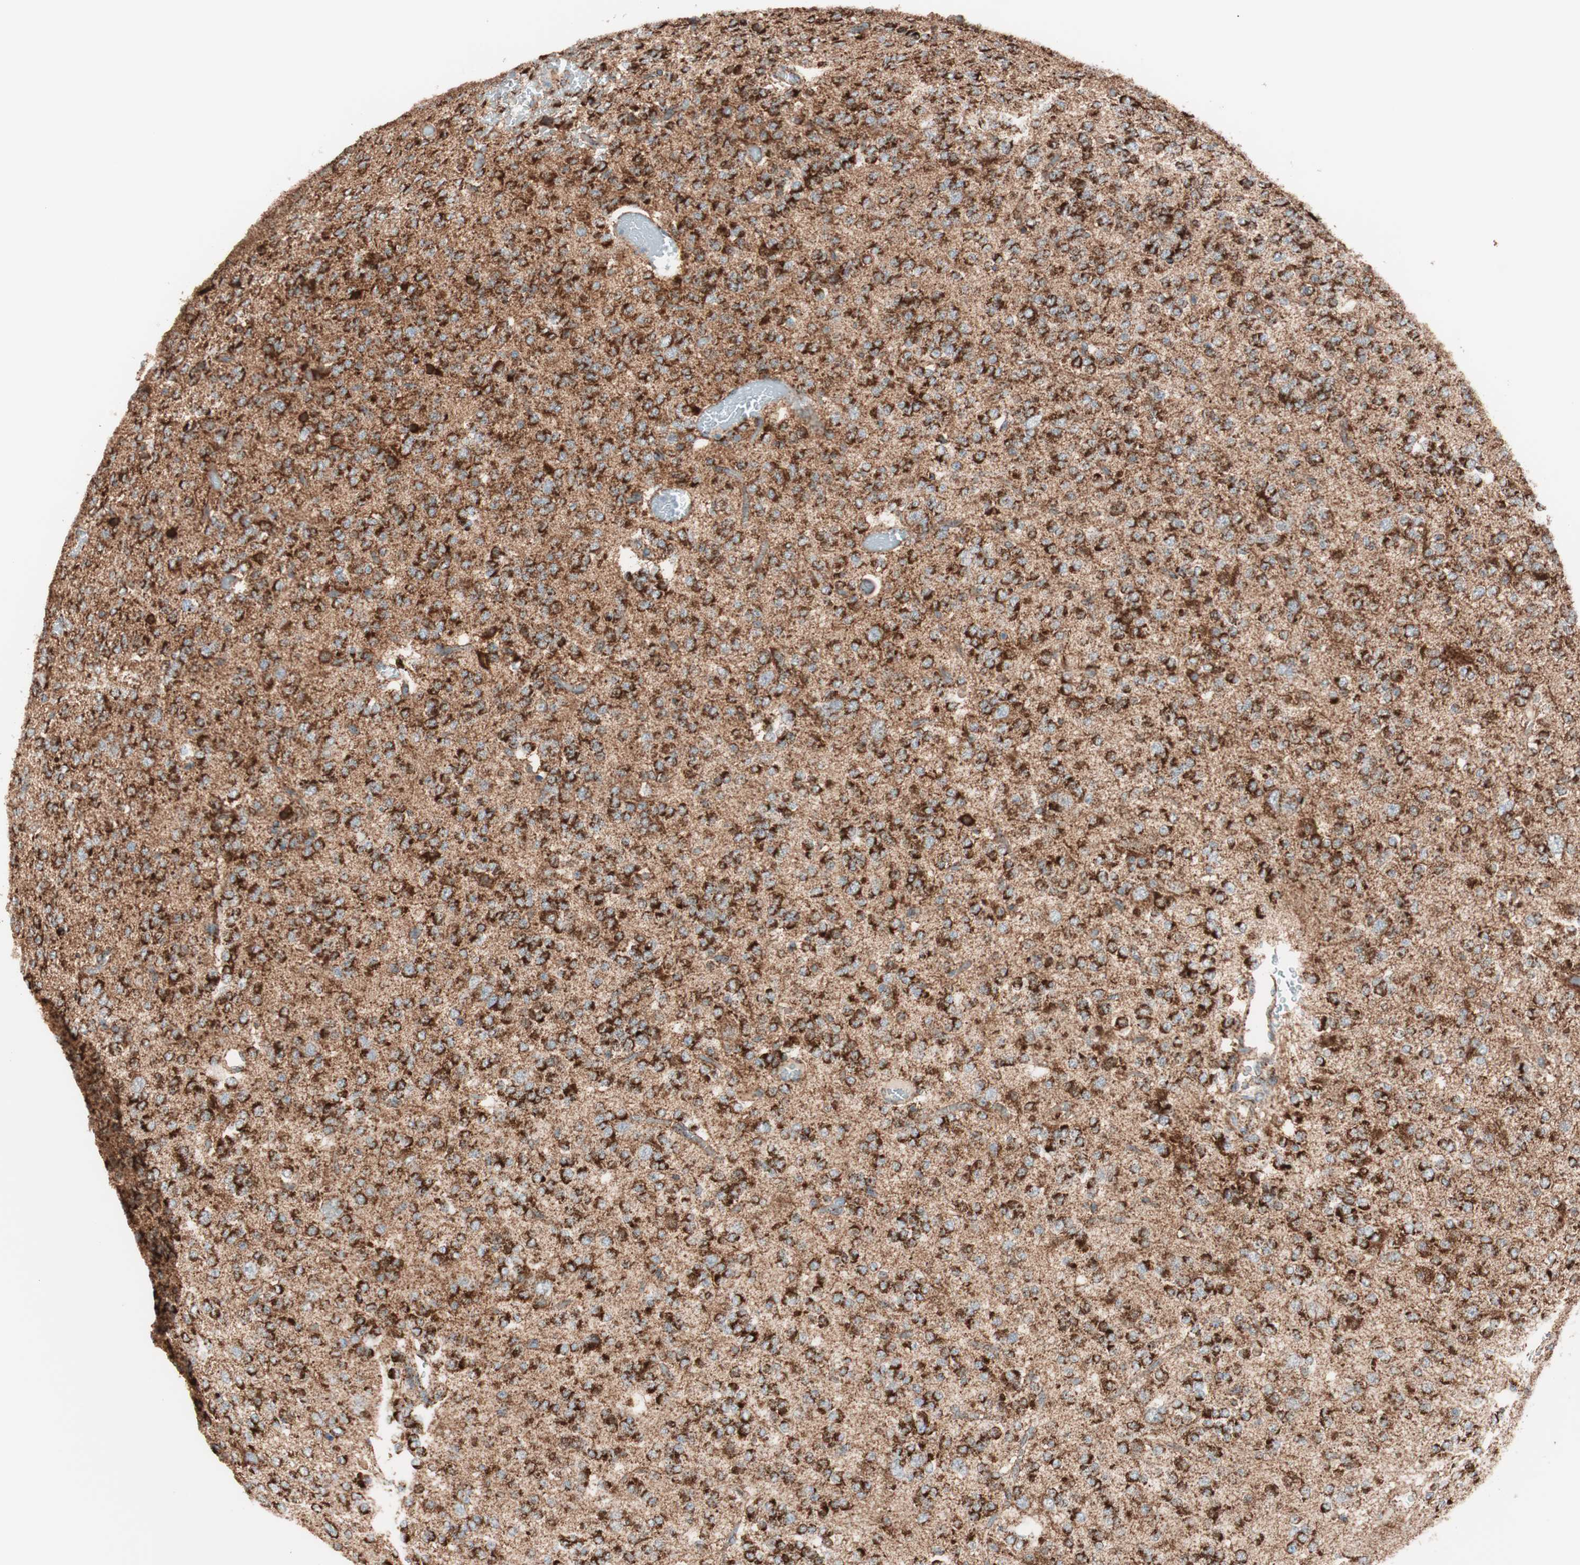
{"staining": {"intensity": "strong", "quantity": ">75%", "location": "cytoplasmic/membranous"}, "tissue": "glioma", "cell_type": "Tumor cells", "image_type": "cancer", "snomed": [{"axis": "morphology", "description": "Glioma, malignant, Low grade"}, {"axis": "topography", "description": "Brain"}], "caption": "There is high levels of strong cytoplasmic/membranous positivity in tumor cells of glioma, as demonstrated by immunohistochemical staining (brown color).", "gene": "TOMM22", "patient": {"sex": "male", "age": 38}}